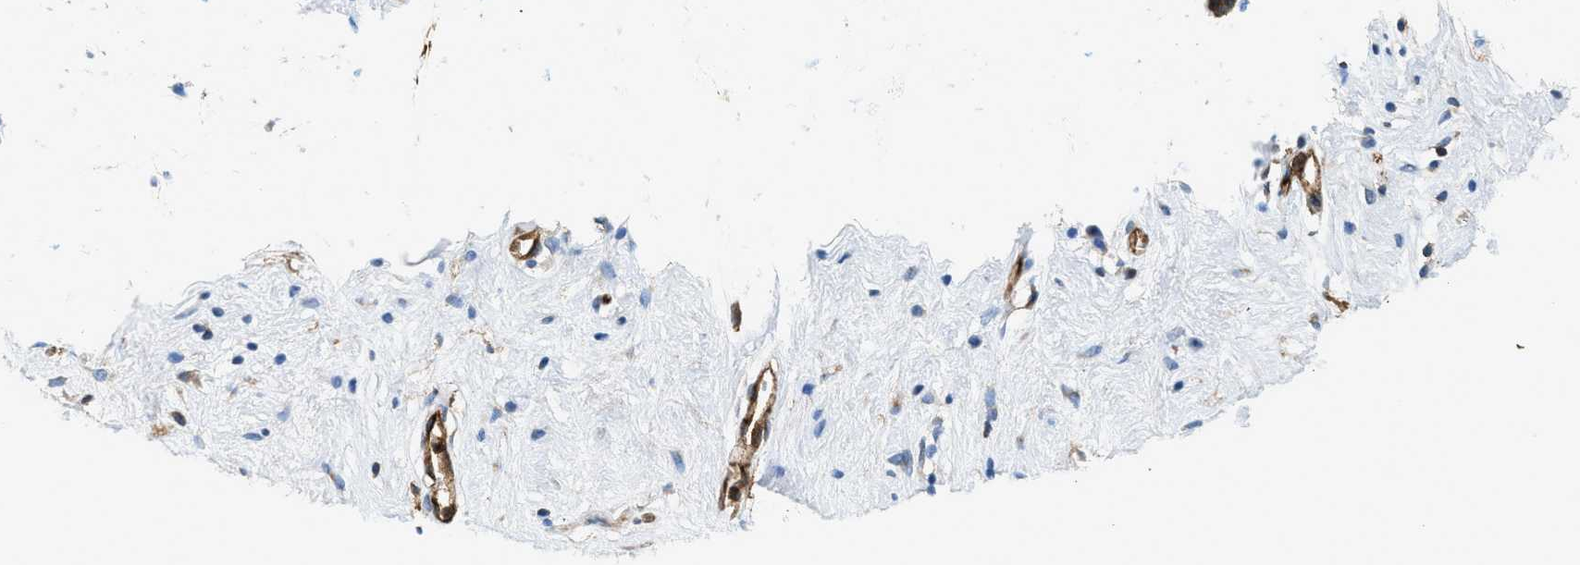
{"staining": {"intensity": "moderate", "quantity": "<25%", "location": "cytoplasmic/membranous"}, "tissue": "vagina", "cell_type": "Squamous epithelial cells", "image_type": "normal", "snomed": [{"axis": "morphology", "description": "Normal tissue, NOS"}, {"axis": "topography", "description": "Vagina"}], "caption": "A micrograph of vagina stained for a protein displays moderate cytoplasmic/membranous brown staining in squamous epithelial cells. (brown staining indicates protein expression, while blue staining denotes nuclei).", "gene": "HIP1", "patient": {"sex": "female", "age": 44}}